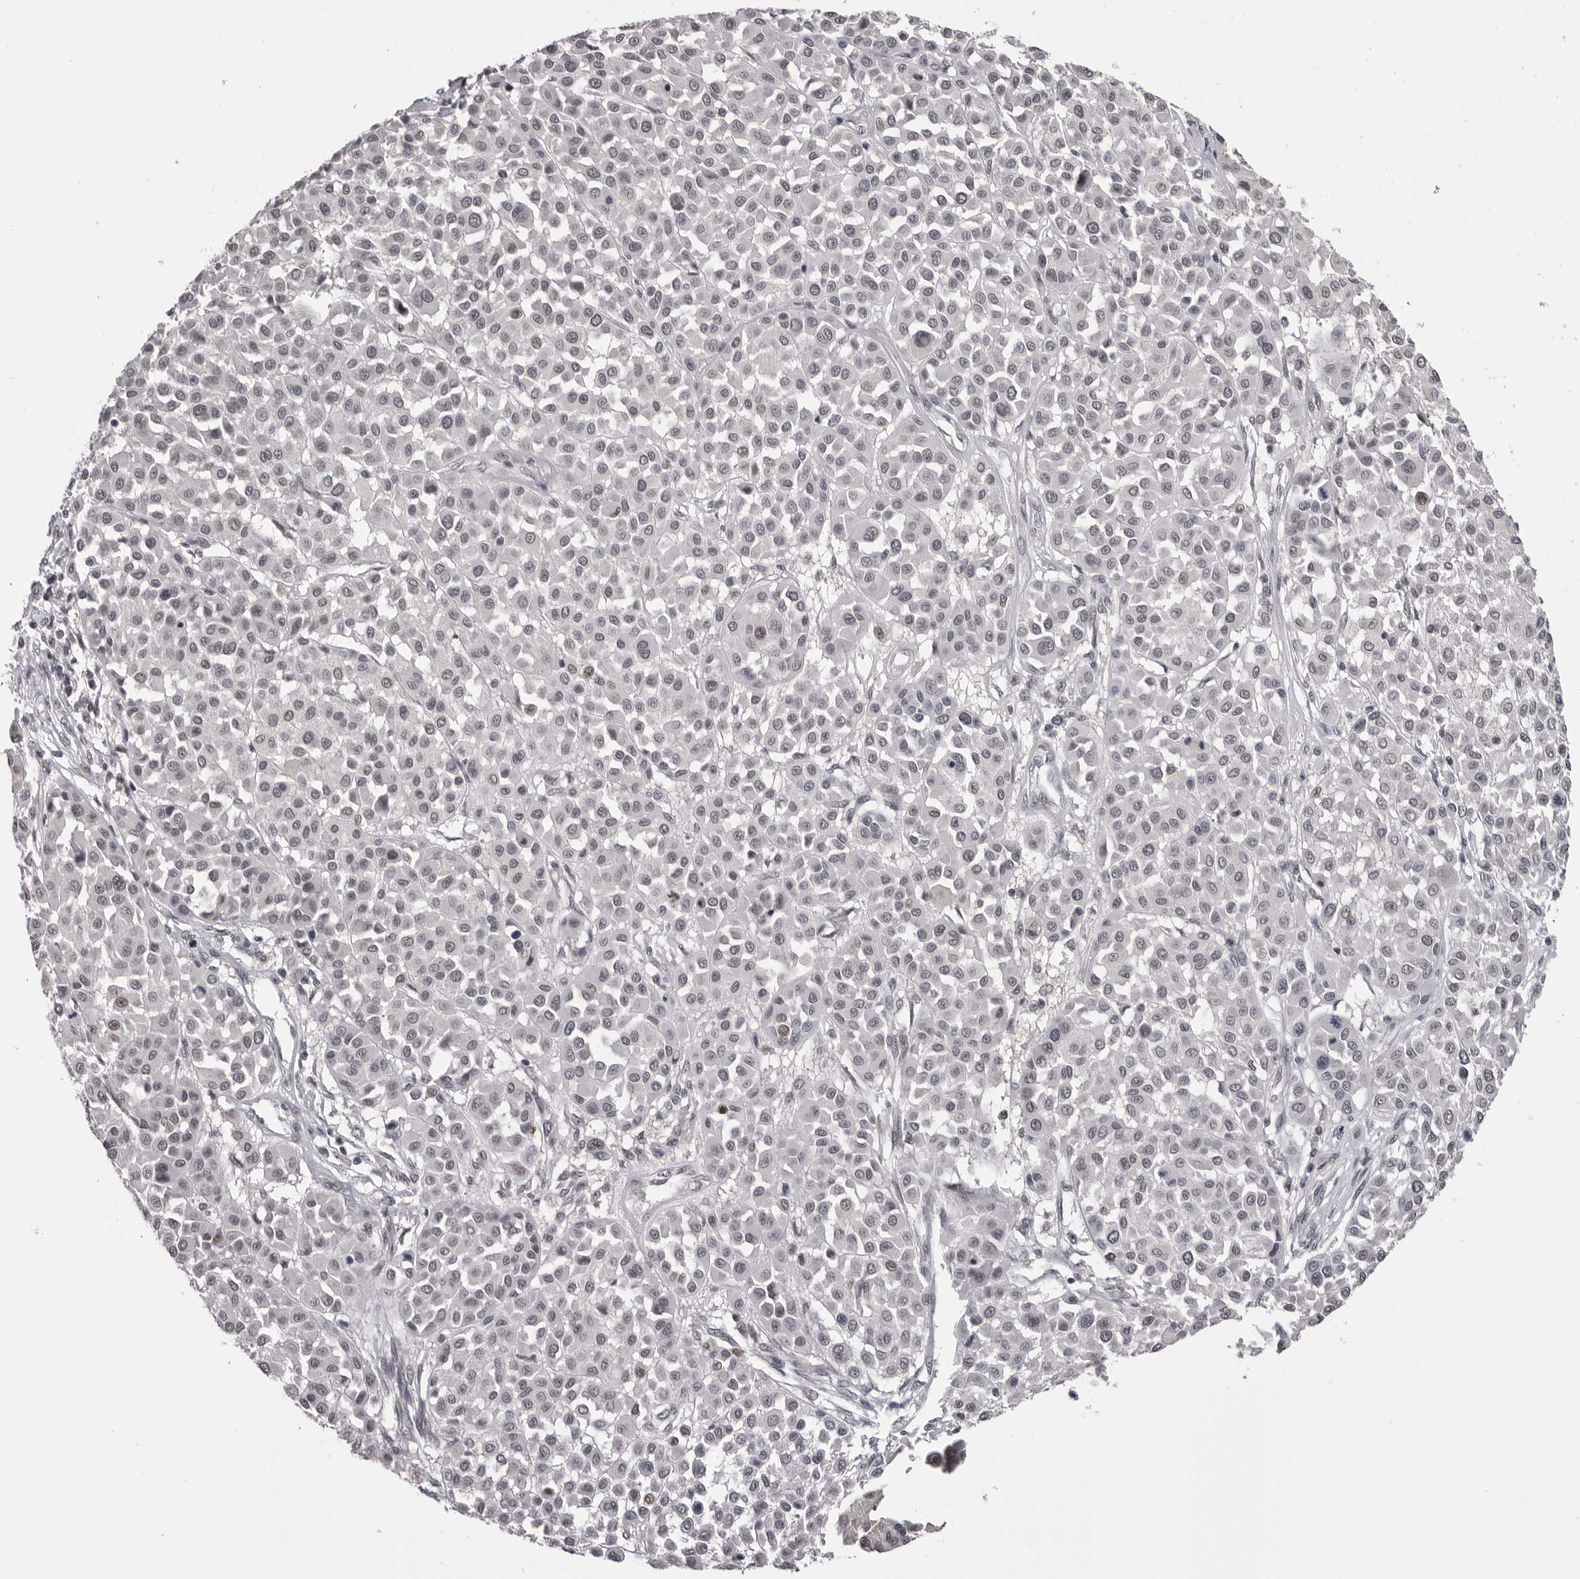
{"staining": {"intensity": "weak", "quantity": "25%-75%", "location": "nuclear"}, "tissue": "melanoma", "cell_type": "Tumor cells", "image_type": "cancer", "snomed": [{"axis": "morphology", "description": "Malignant melanoma, Metastatic site"}, {"axis": "topography", "description": "Soft tissue"}], "caption": "A brown stain highlights weak nuclear staining of a protein in human malignant melanoma (metastatic site) tumor cells.", "gene": "DLG2", "patient": {"sex": "male", "age": 41}}